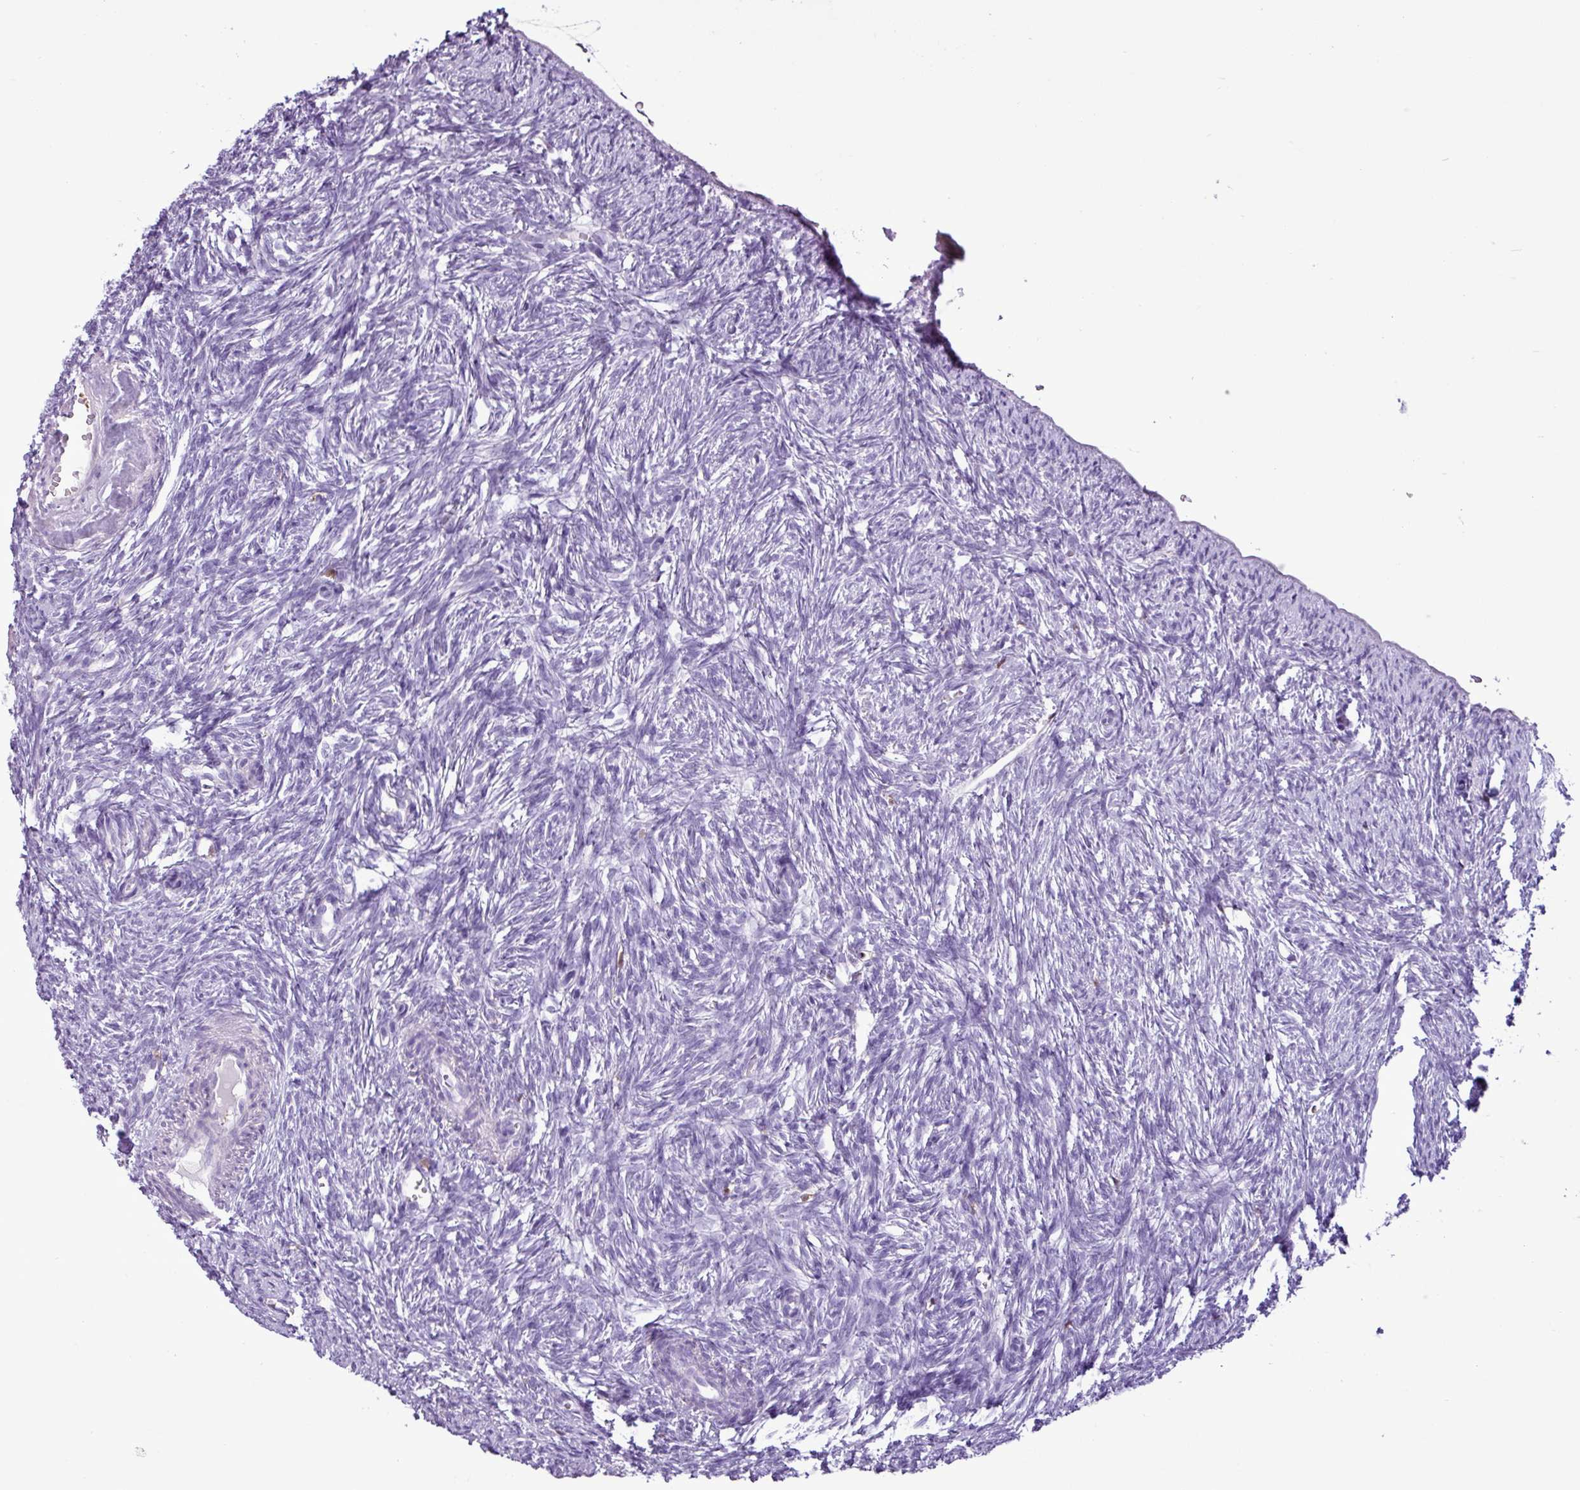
{"staining": {"intensity": "negative", "quantity": "none", "location": "none"}, "tissue": "ovary", "cell_type": "Ovarian stroma cells", "image_type": "normal", "snomed": [{"axis": "morphology", "description": "Normal tissue, NOS"}, {"axis": "topography", "description": "Ovary"}], "caption": "IHC photomicrograph of unremarkable ovary stained for a protein (brown), which displays no positivity in ovarian stroma cells.", "gene": "TMEM200C", "patient": {"sex": "female", "age": 51}}